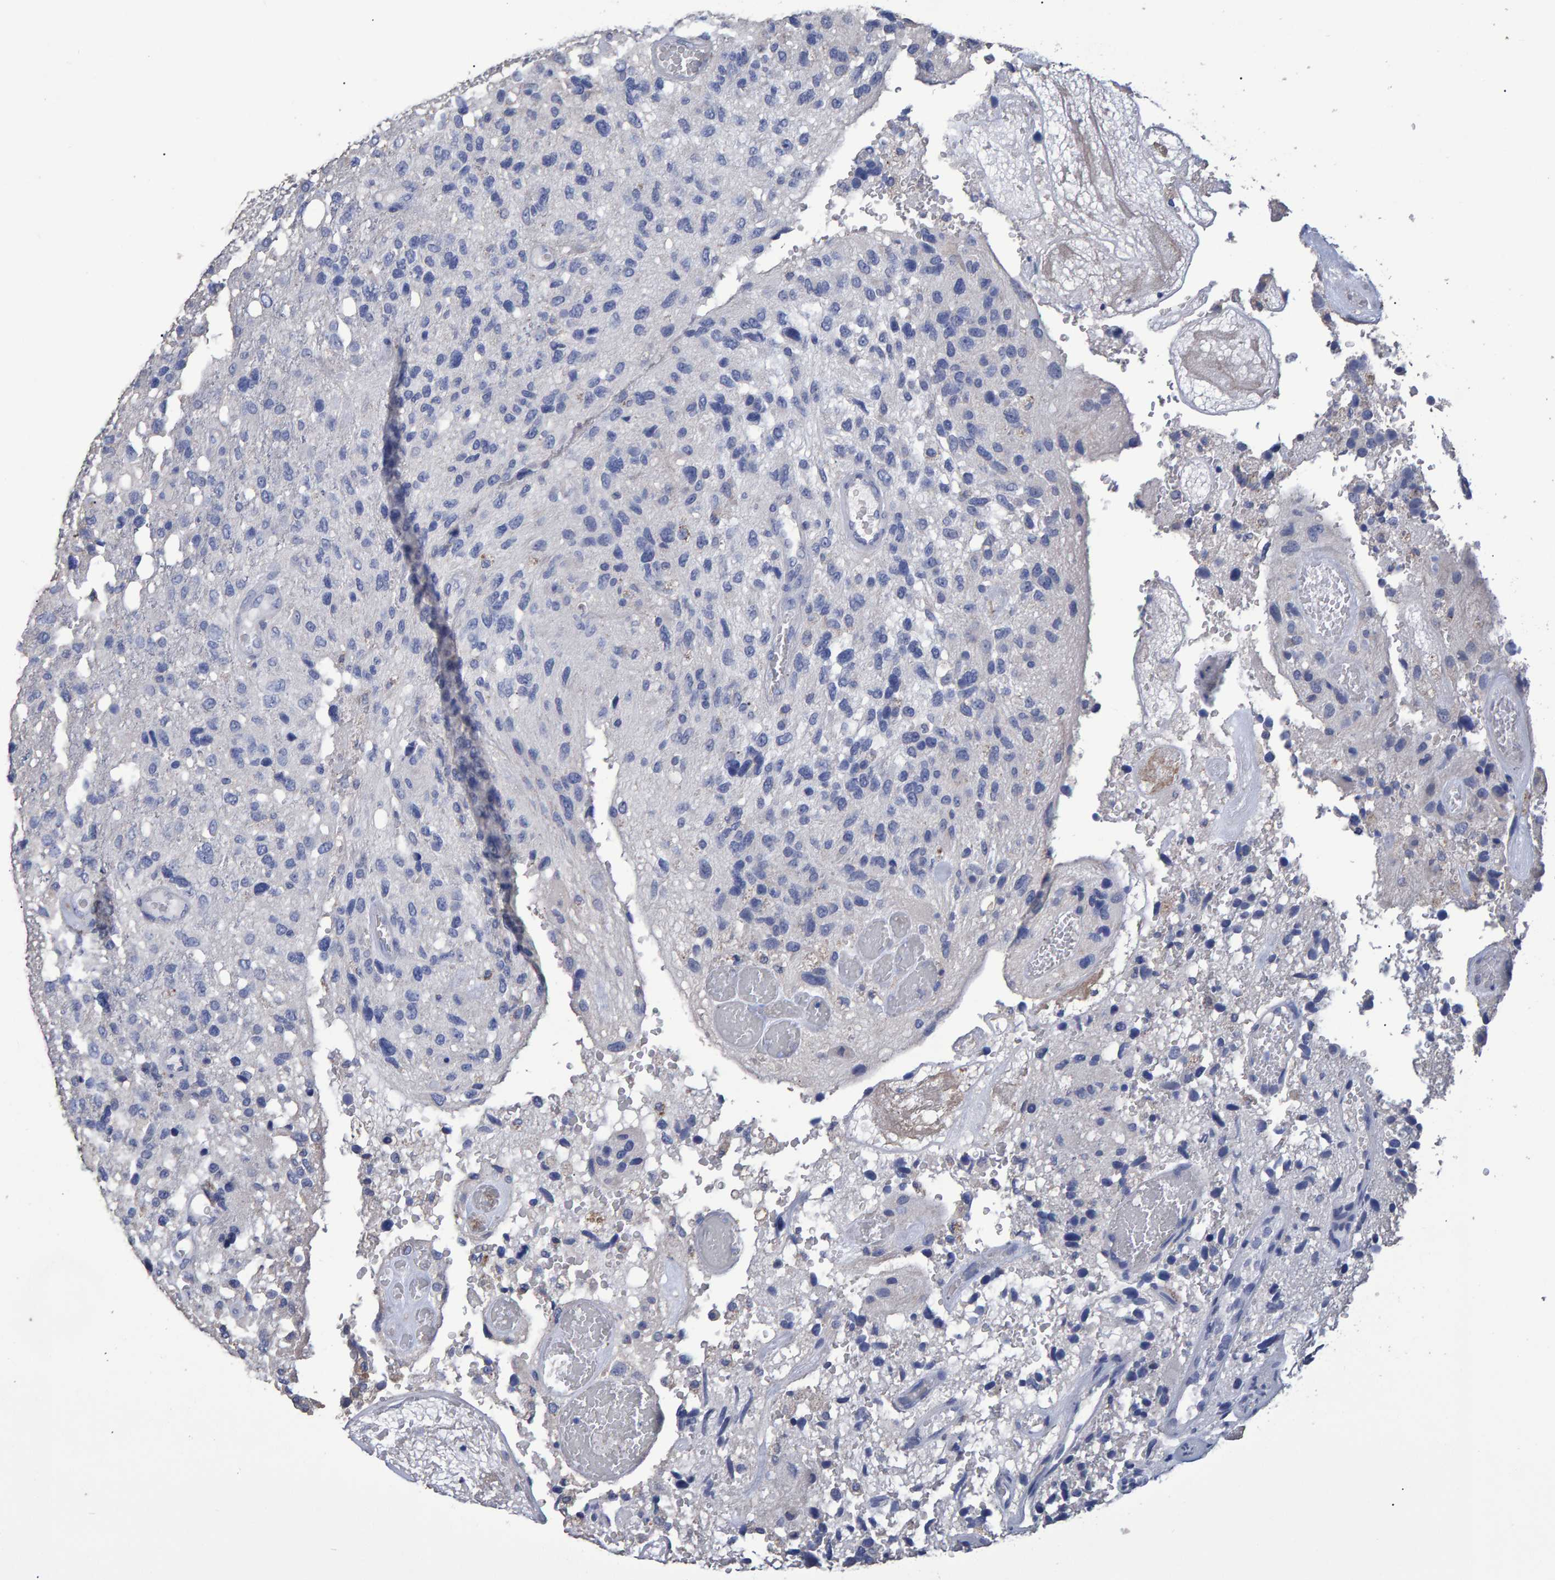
{"staining": {"intensity": "negative", "quantity": "none", "location": "none"}, "tissue": "glioma", "cell_type": "Tumor cells", "image_type": "cancer", "snomed": [{"axis": "morphology", "description": "Glioma, malignant, High grade"}, {"axis": "topography", "description": "Brain"}], "caption": "Photomicrograph shows no protein expression in tumor cells of glioma tissue. The staining is performed using DAB (3,3'-diaminobenzidine) brown chromogen with nuclei counter-stained in using hematoxylin.", "gene": "HEMGN", "patient": {"sex": "female", "age": 58}}